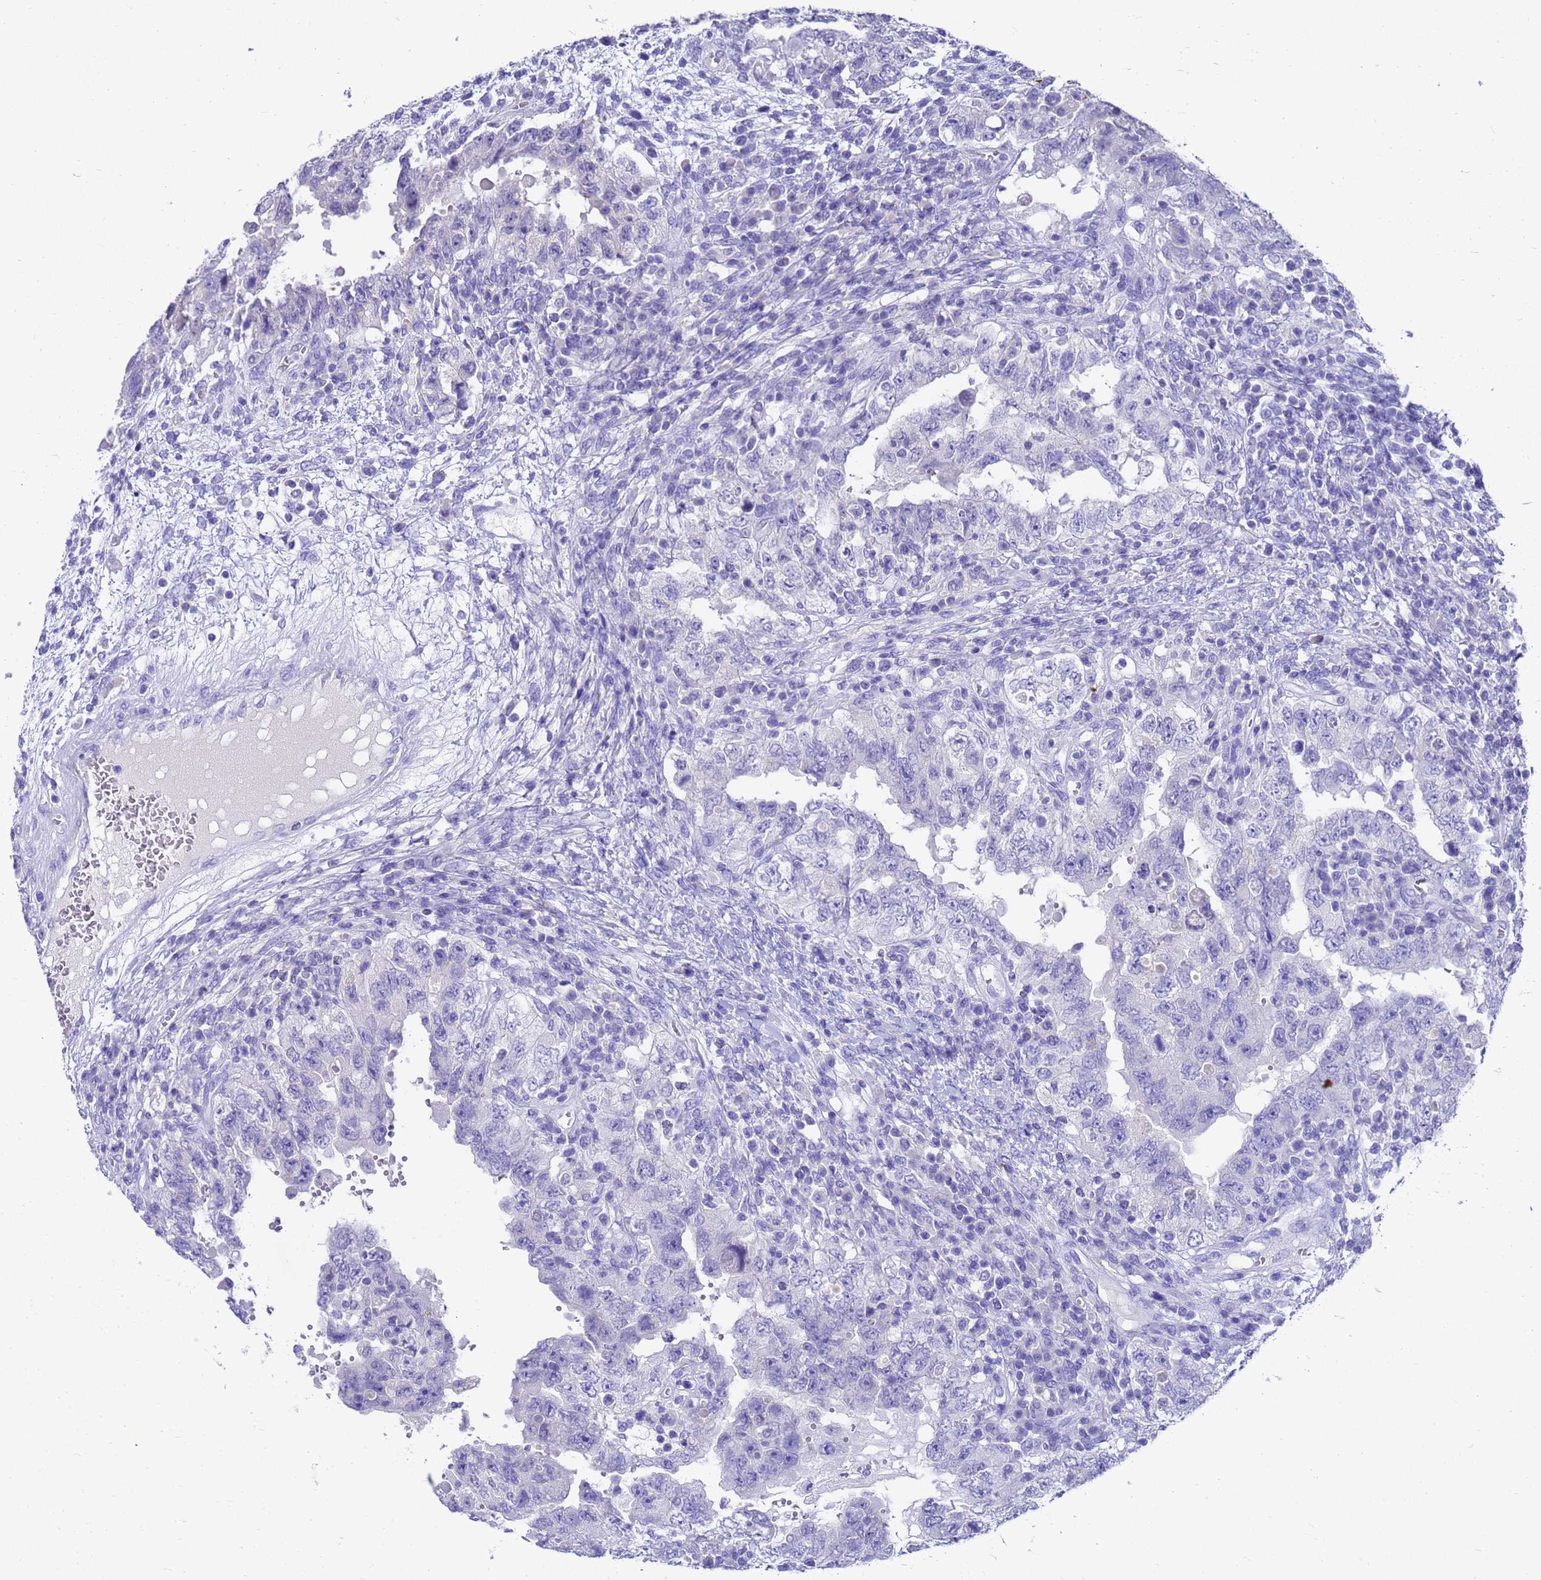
{"staining": {"intensity": "negative", "quantity": "none", "location": "none"}, "tissue": "testis cancer", "cell_type": "Tumor cells", "image_type": "cancer", "snomed": [{"axis": "morphology", "description": "Carcinoma, Embryonal, NOS"}, {"axis": "topography", "description": "Testis"}], "caption": "Tumor cells show no significant positivity in testis embryonal carcinoma. The staining was performed using DAB (3,3'-diaminobenzidine) to visualize the protein expression in brown, while the nuclei were stained in blue with hematoxylin (Magnification: 20x).", "gene": "MS4A13", "patient": {"sex": "male", "age": 26}}